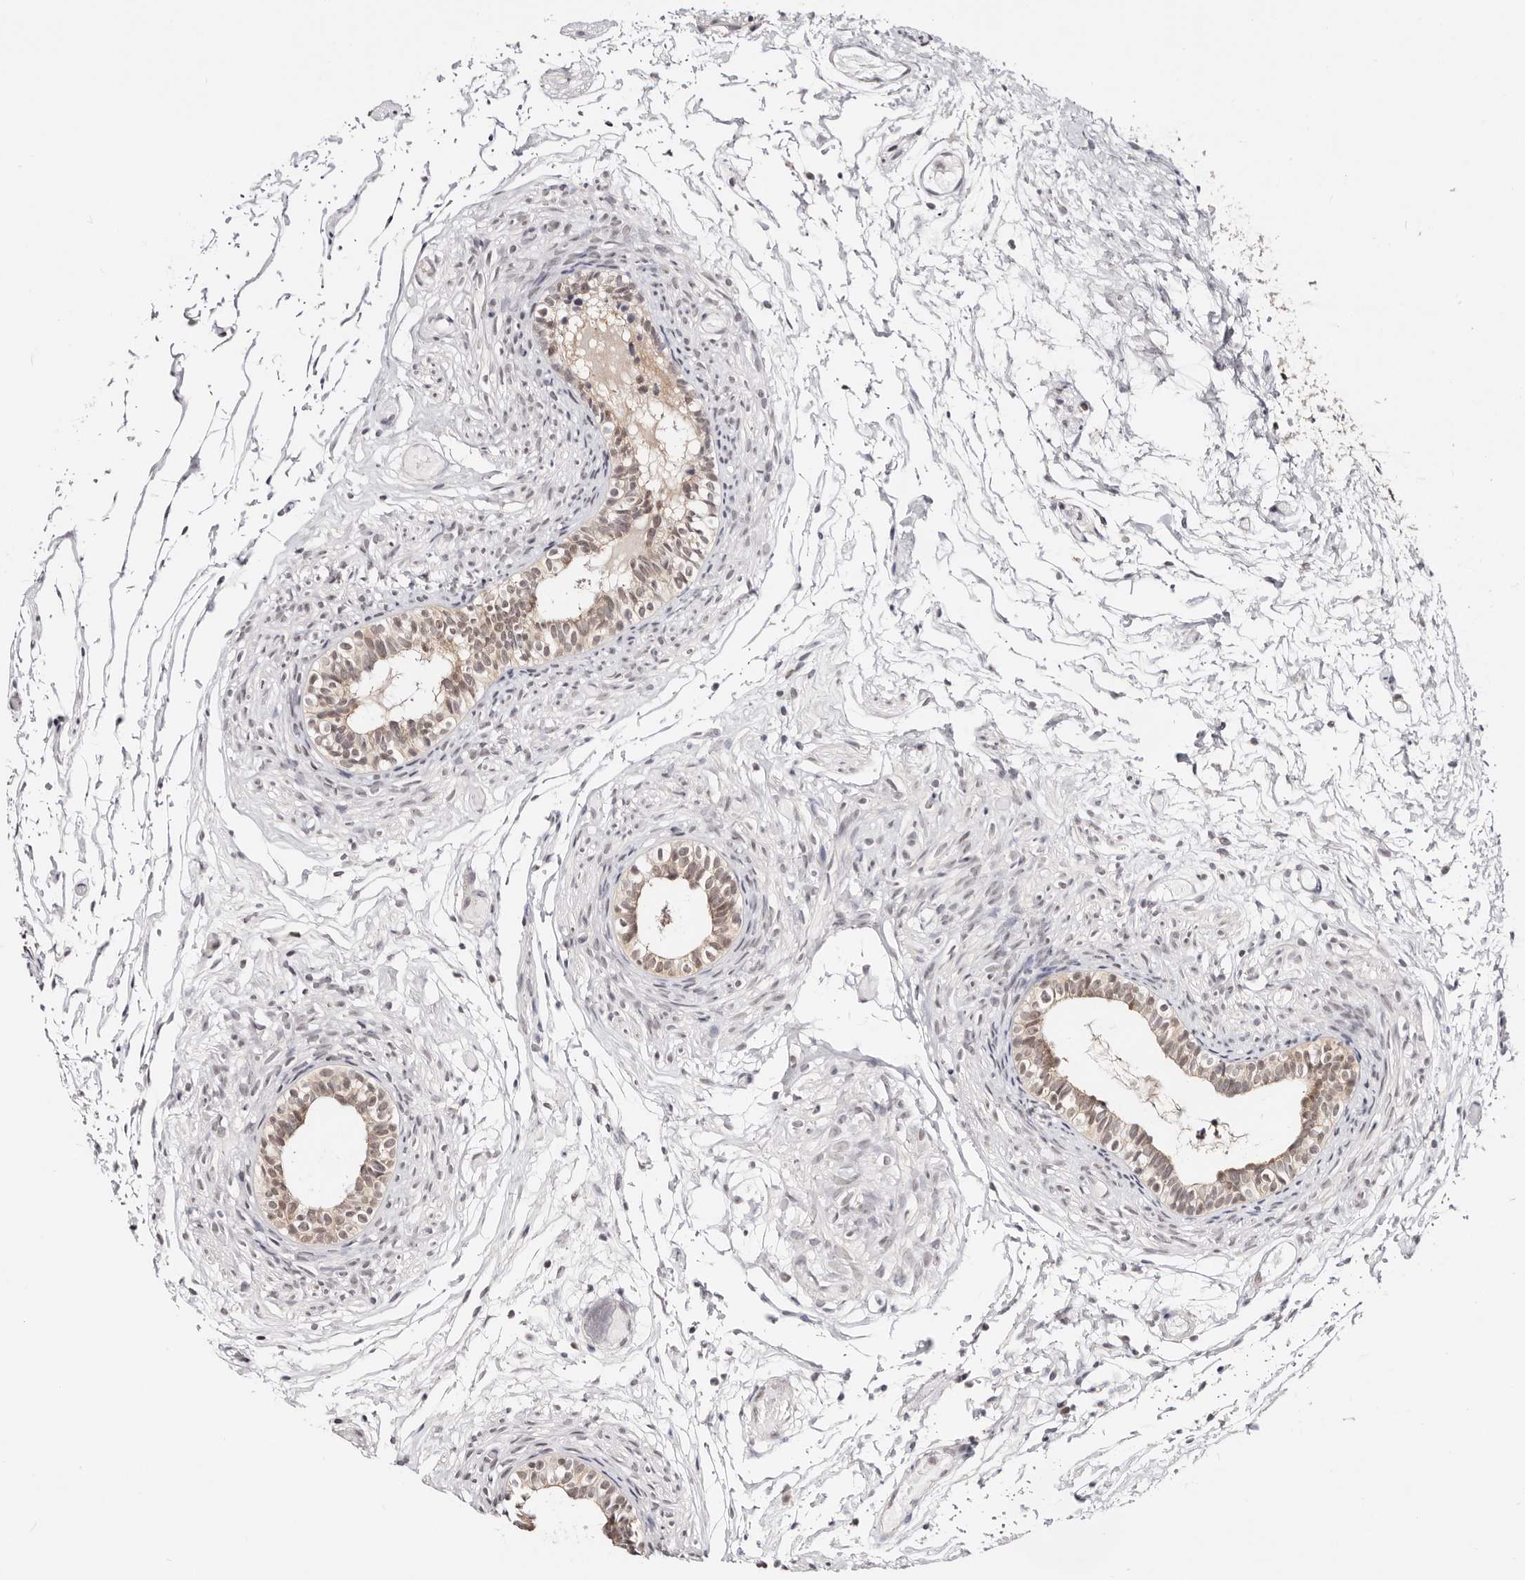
{"staining": {"intensity": "weak", "quantity": ">75%", "location": "cytoplasmic/membranous,nuclear"}, "tissue": "epididymis", "cell_type": "Glandular cells", "image_type": "normal", "snomed": [{"axis": "morphology", "description": "Normal tissue, NOS"}, {"axis": "topography", "description": "Epididymis"}], "caption": "This photomicrograph reveals immunohistochemistry staining of benign human epididymis, with low weak cytoplasmic/membranous,nuclear positivity in approximately >75% of glandular cells.", "gene": "VIPAS39", "patient": {"sex": "male", "age": 5}}